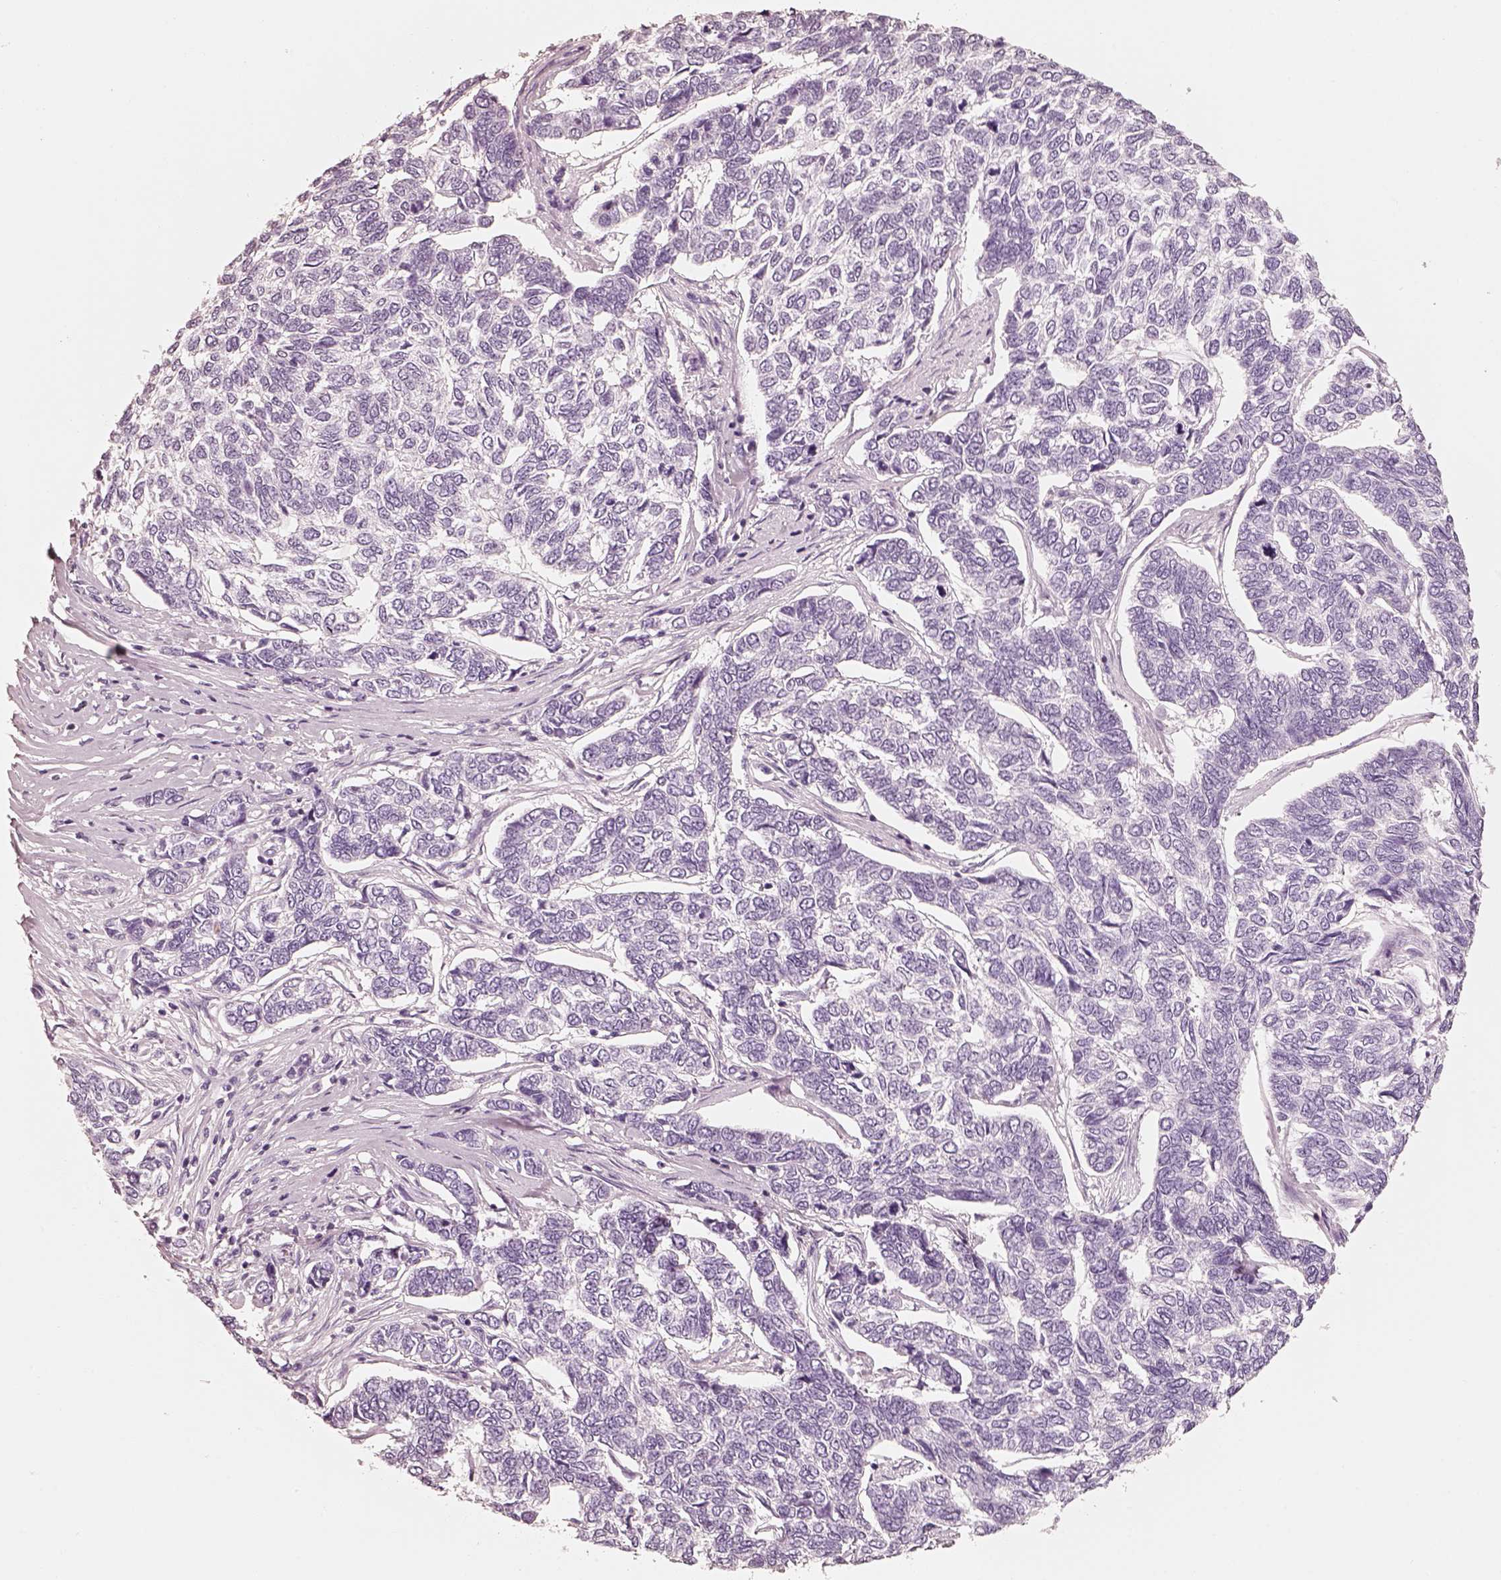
{"staining": {"intensity": "negative", "quantity": "none", "location": "none"}, "tissue": "skin cancer", "cell_type": "Tumor cells", "image_type": "cancer", "snomed": [{"axis": "morphology", "description": "Basal cell carcinoma"}, {"axis": "topography", "description": "Skin"}], "caption": "Immunohistochemistry of human skin basal cell carcinoma exhibits no positivity in tumor cells.", "gene": "R3HDML", "patient": {"sex": "female", "age": 65}}